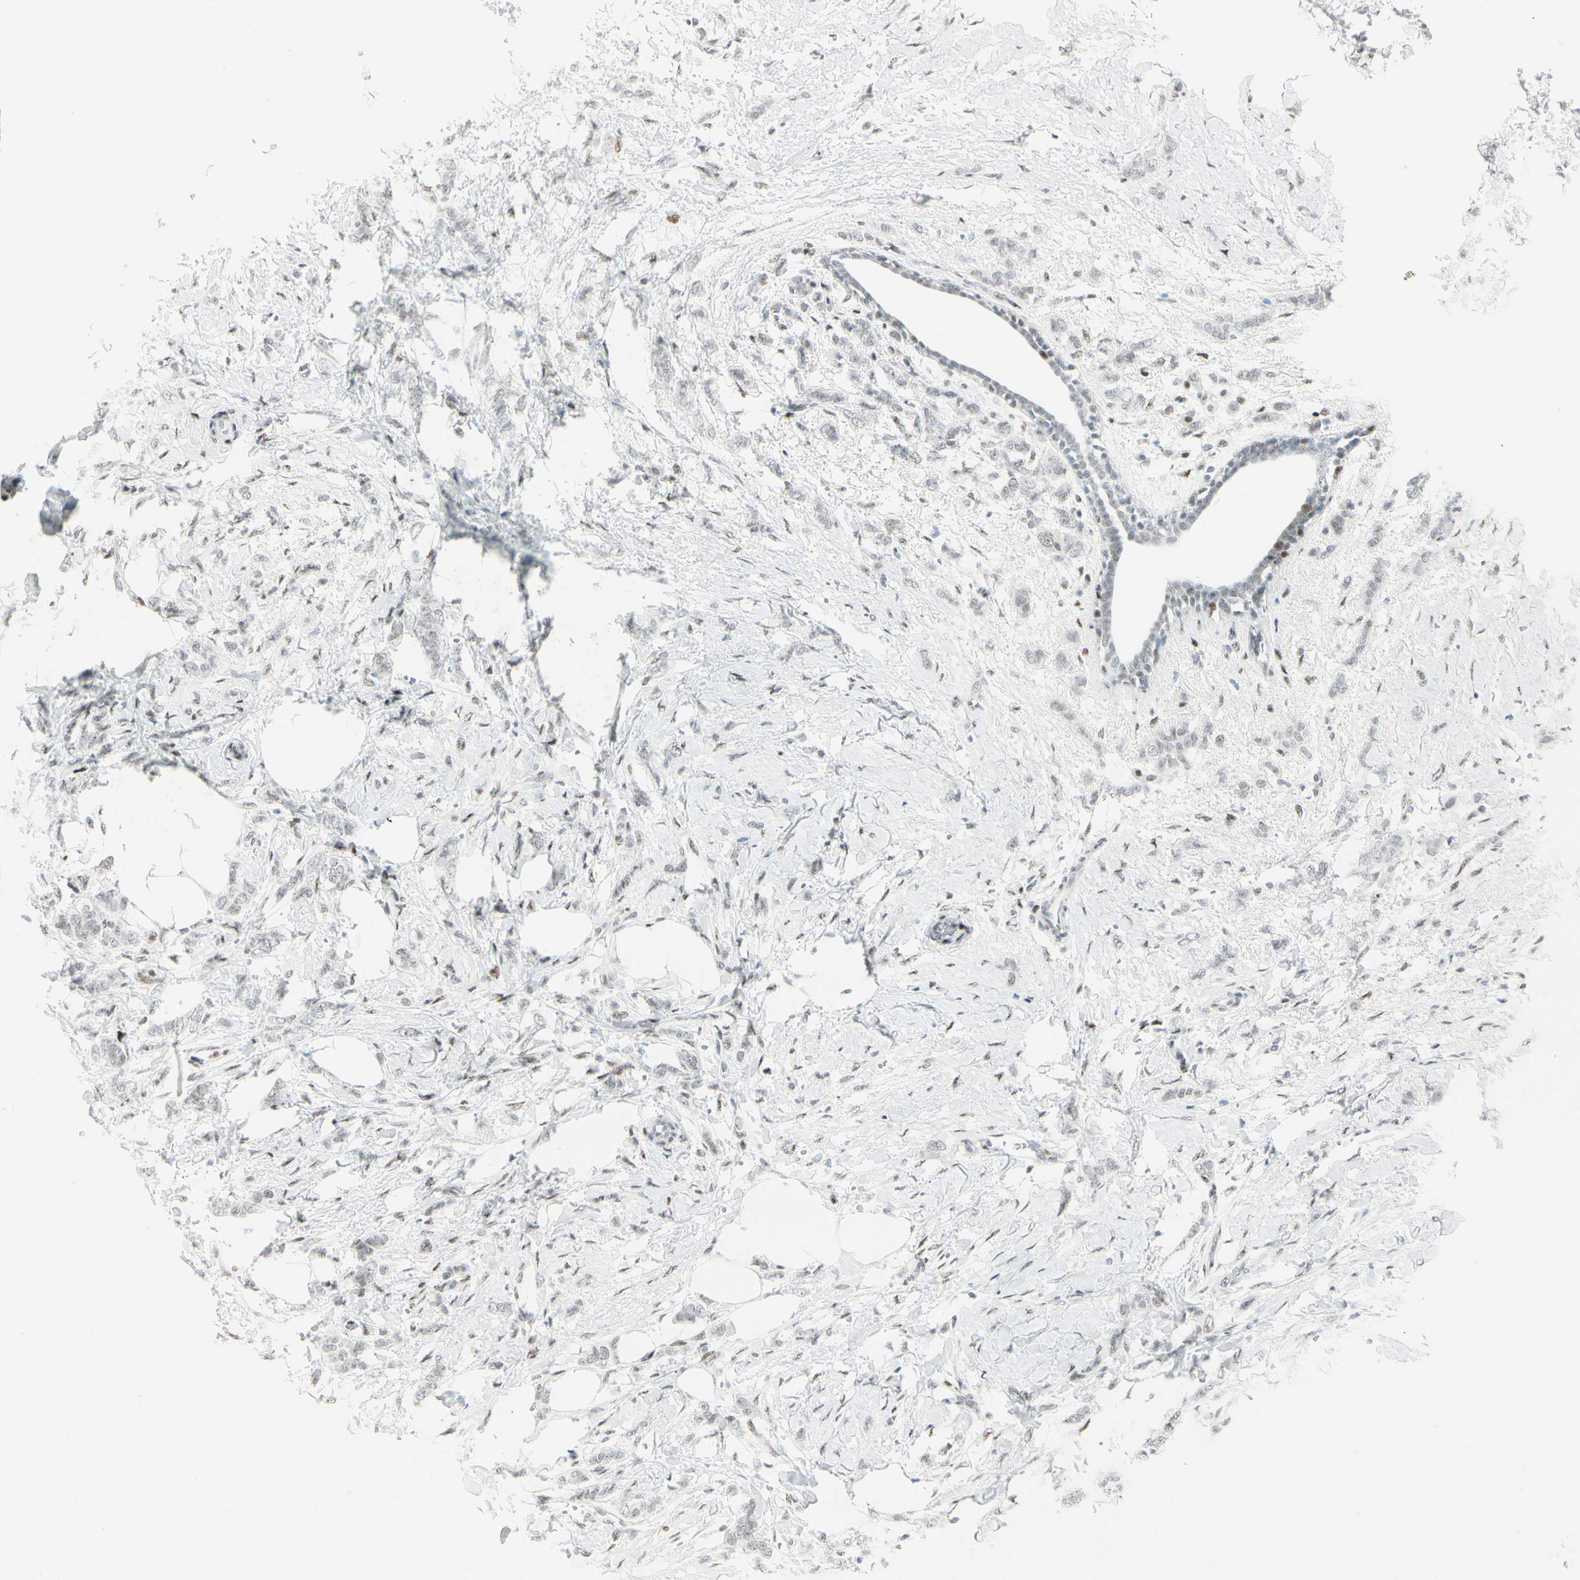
{"staining": {"intensity": "negative", "quantity": "none", "location": "none"}, "tissue": "breast cancer", "cell_type": "Tumor cells", "image_type": "cancer", "snomed": [{"axis": "morphology", "description": "Lobular carcinoma, in situ"}, {"axis": "morphology", "description": "Lobular carcinoma"}, {"axis": "topography", "description": "Breast"}], "caption": "DAB (3,3'-diaminobenzidine) immunohistochemical staining of lobular carcinoma (breast) reveals no significant positivity in tumor cells.", "gene": "PKNOX1", "patient": {"sex": "female", "age": 41}}